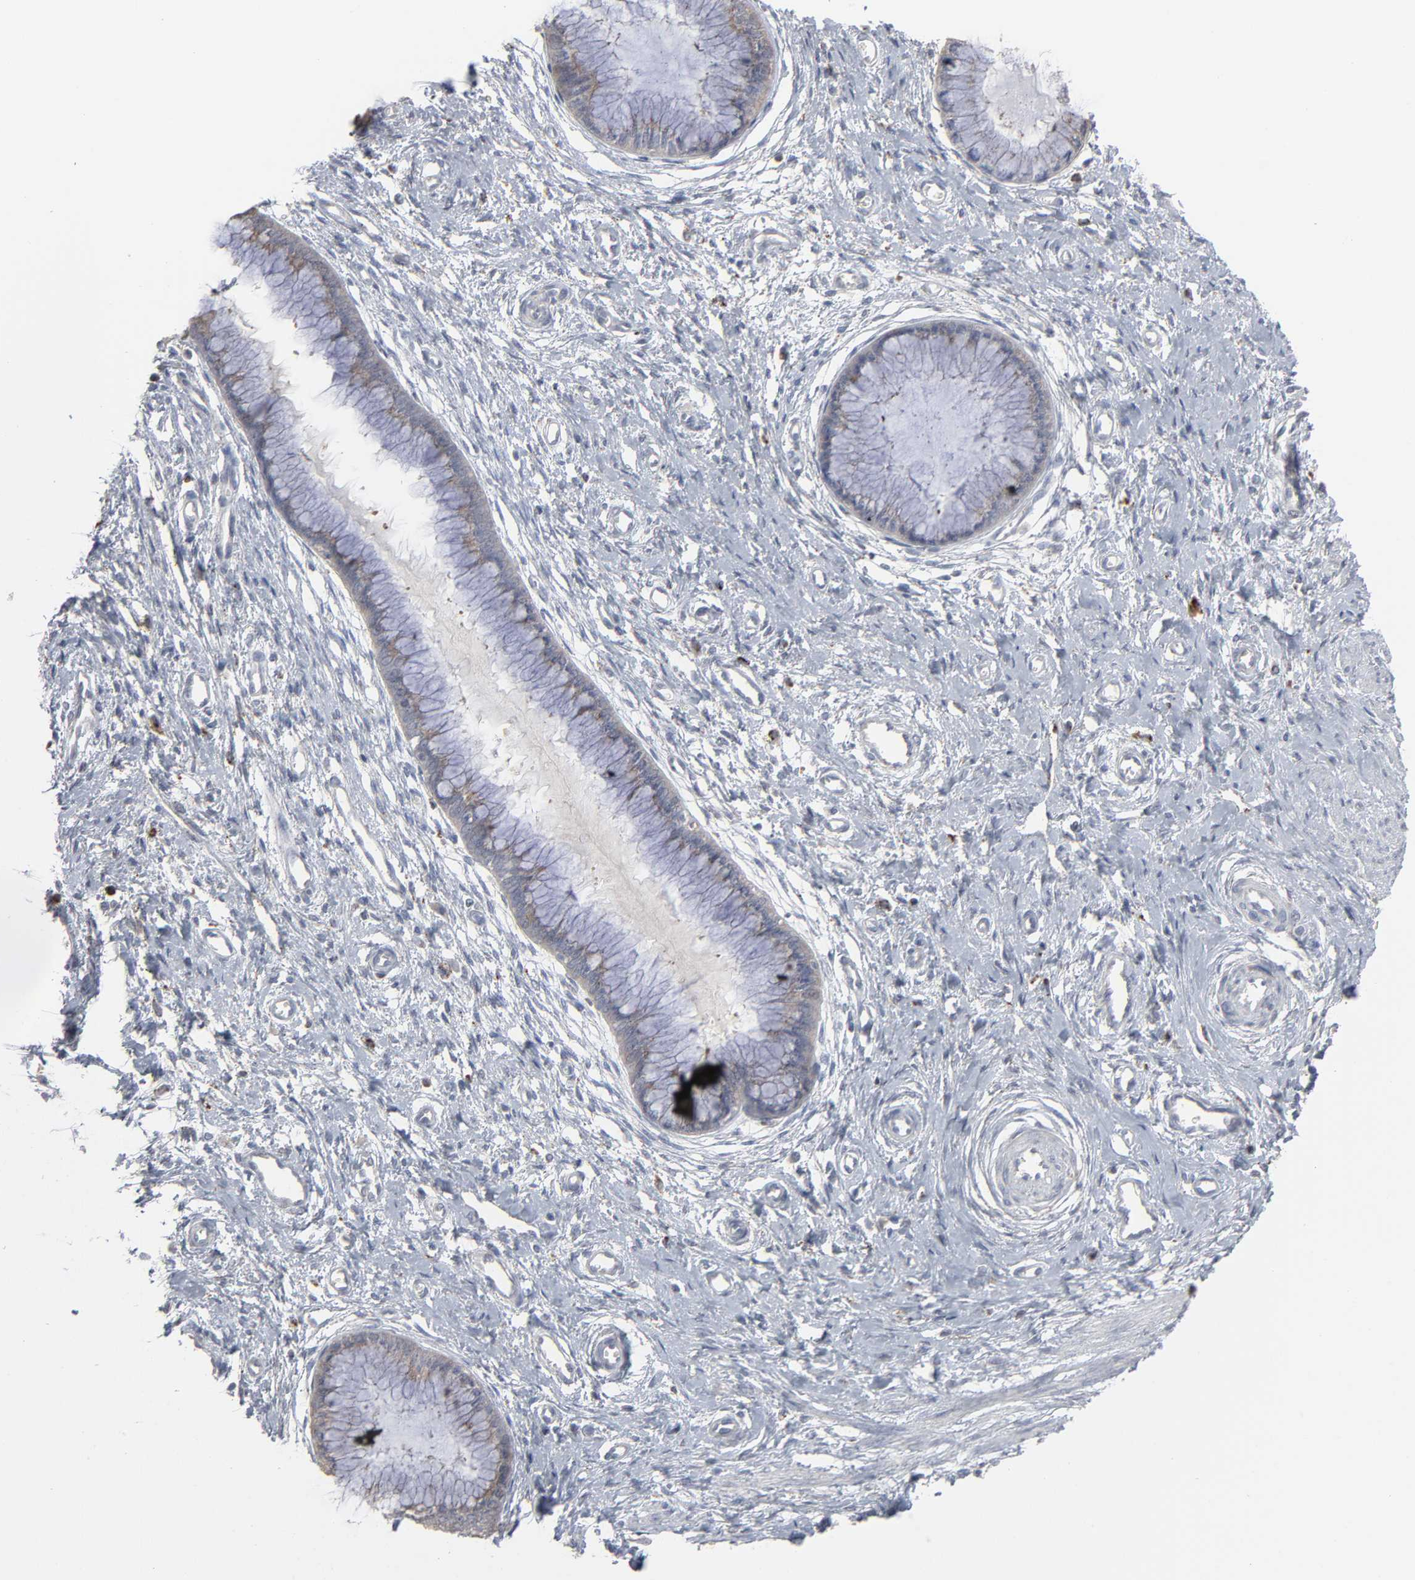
{"staining": {"intensity": "weak", "quantity": ">75%", "location": "cytoplasmic/membranous"}, "tissue": "cervix", "cell_type": "Glandular cells", "image_type": "normal", "snomed": [{"axis": "morphology", "description": "Normal tissue, NOS"}, {"axis": "topography", "description": "Cervix"}], "caption": "DAB immunohistochemical staining of normal cervix reveals weak cytoplasmic/membranous protein expression in approximately >75% of glandular cells.", "gene": "POMT2", "patient": {"sex": "female", "age": 55}}